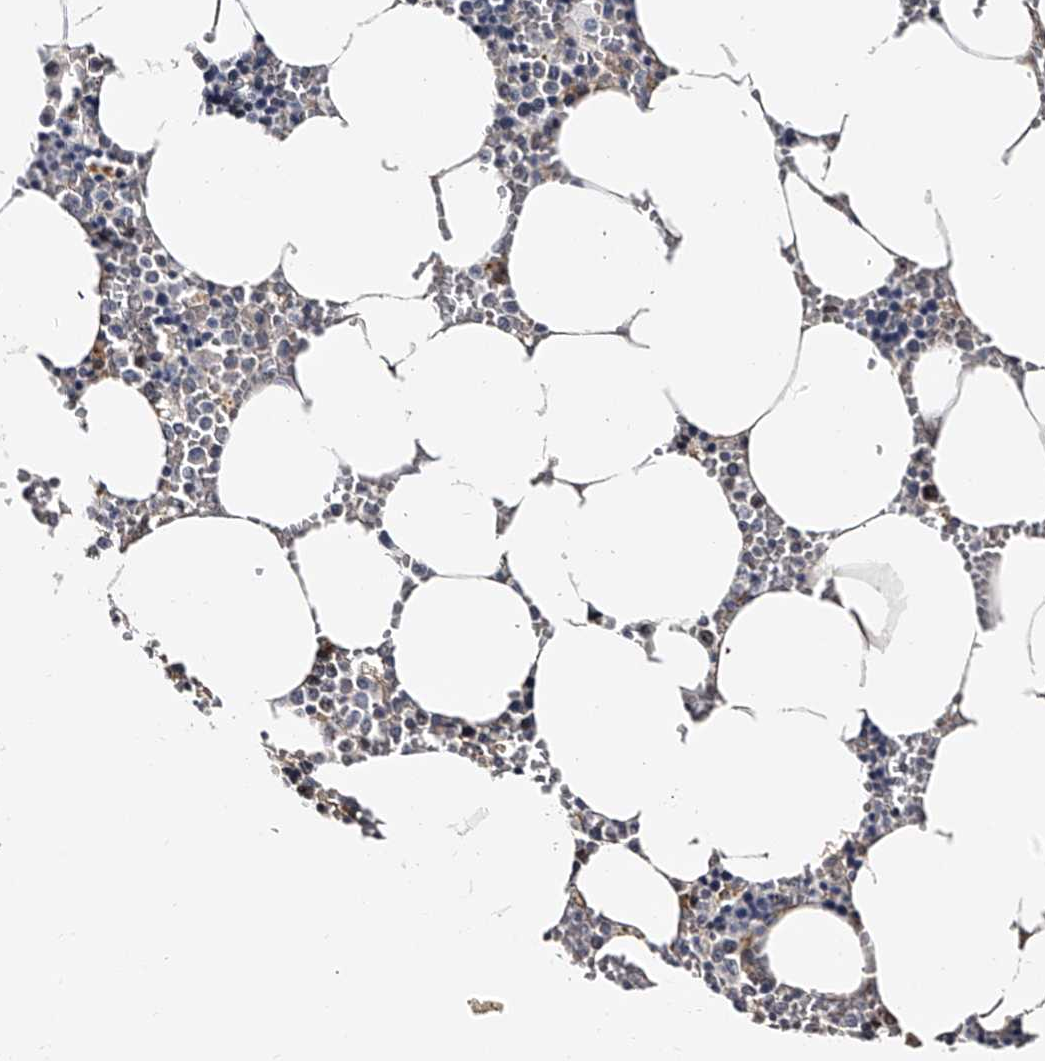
{"staining": {"intensity": "weak", "quantity": "<25%", "location": "cytoplasmic/membranous"}, "tissue": "bone marrow", "cell_type": "Hematopoietic cells", "image_type": "normal", "snomed": [{"axis": "morphology", "description": "Normal tissue, NOS"}, {"axis": "topography", "description": "Bone marrow"}], "caption": "Immunohistochemistry image of normal bone marrow stained for a protein (brown), which exhibits no positivity in hematopoietic cells. The staining was performed using DAB to visualize the protein expression in brown, while the nuclei were stained in blue with hematoxylin (Magnification: 20x).", "gene": "MDN1", "patient": {"sex": "male", "age": 70}}